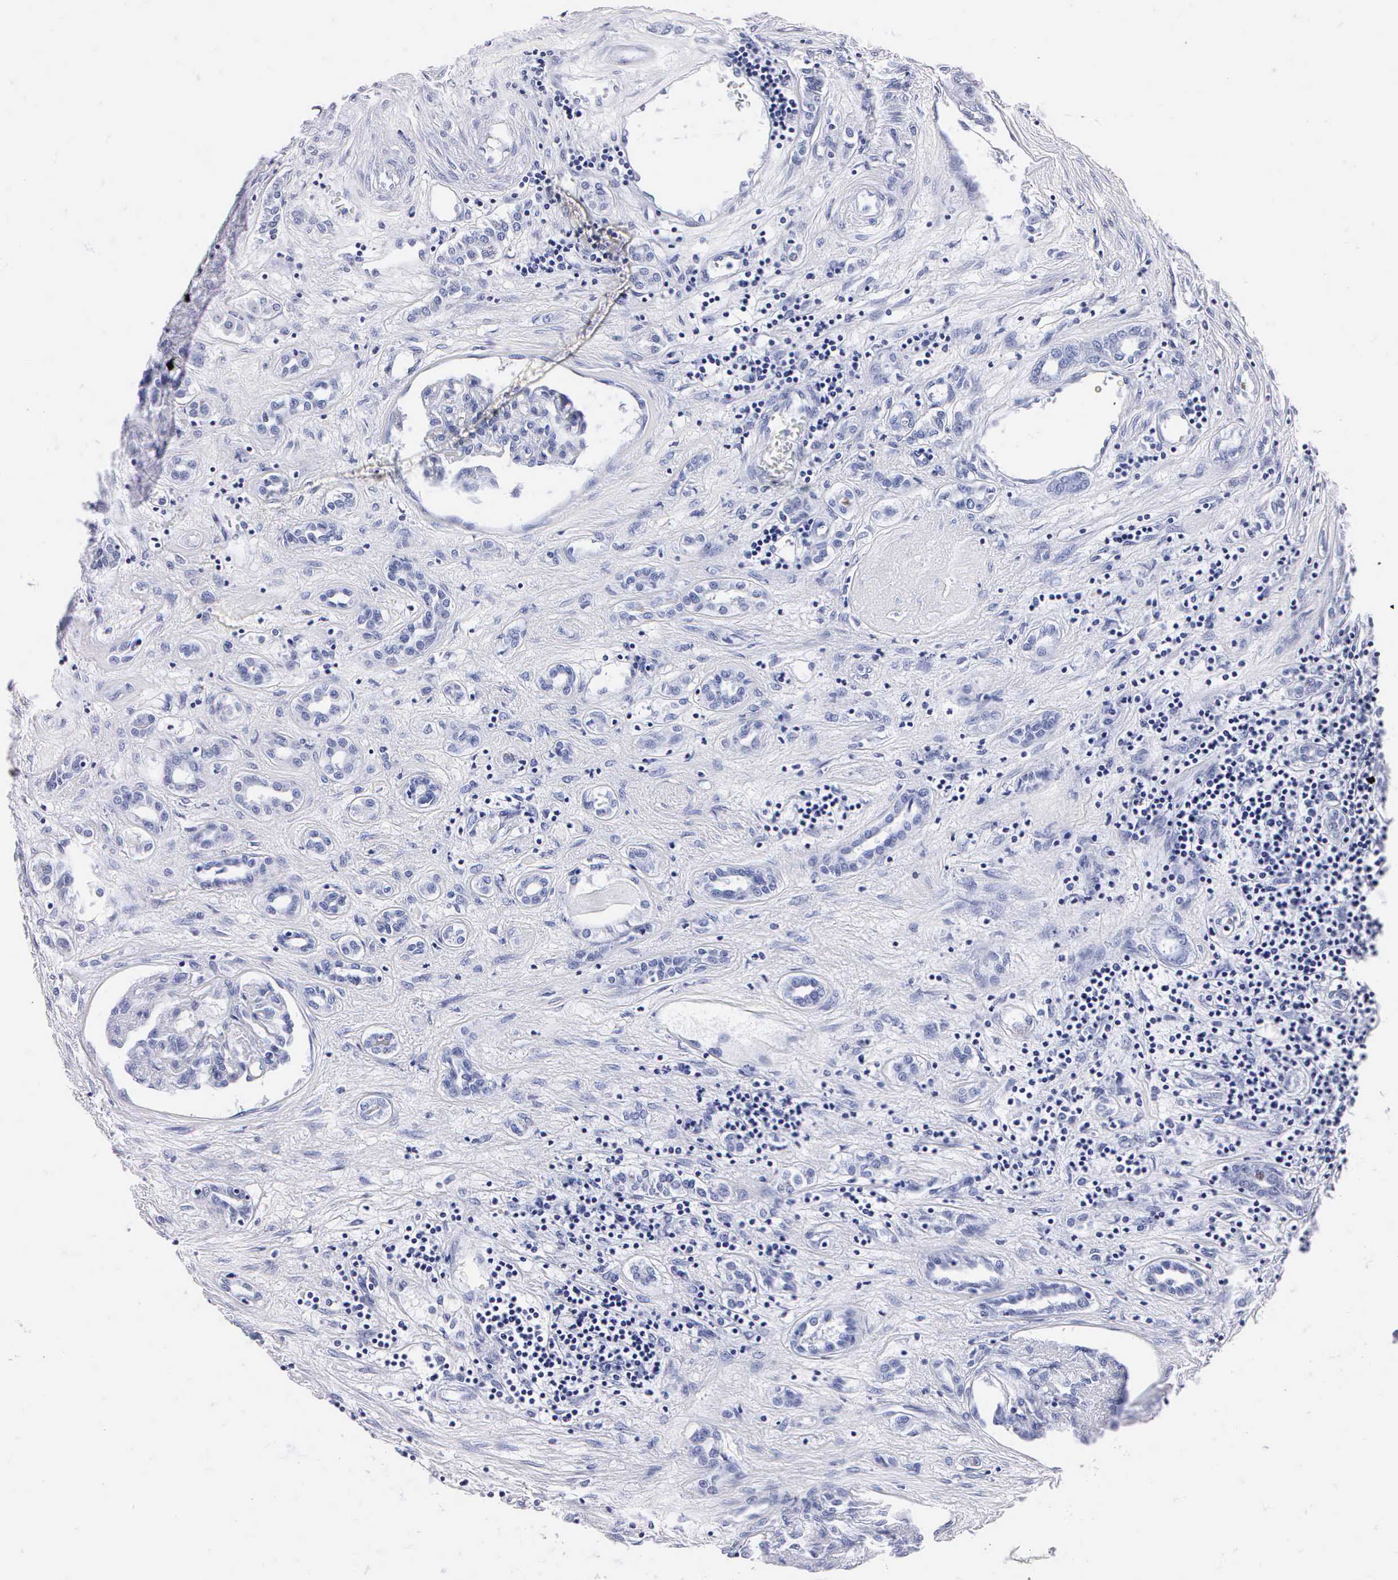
{"staining": {"intensity": "negative", "quantity": "none", "location": "none"}, "tissue": "renal cancer", "cell_type": "Tumor cells", "image_type": "cancer", "snomed": [{"axis": "morphology", "description": "Adenocarcinoma, NOS"}, {"axis": "topography", "description": "Kidney"}], "caption": "High power microscopy image of an immunohistochemistry (IHC) histopathology image of renal cancer (adenocarcinoma), revealing no significant staining in tumor cells. (Brightfield microscopy of DAB immunohistochemistry (IHC) at high magnification).", "gene": "MB", "patient": {"sex": "male", "age": 57}}